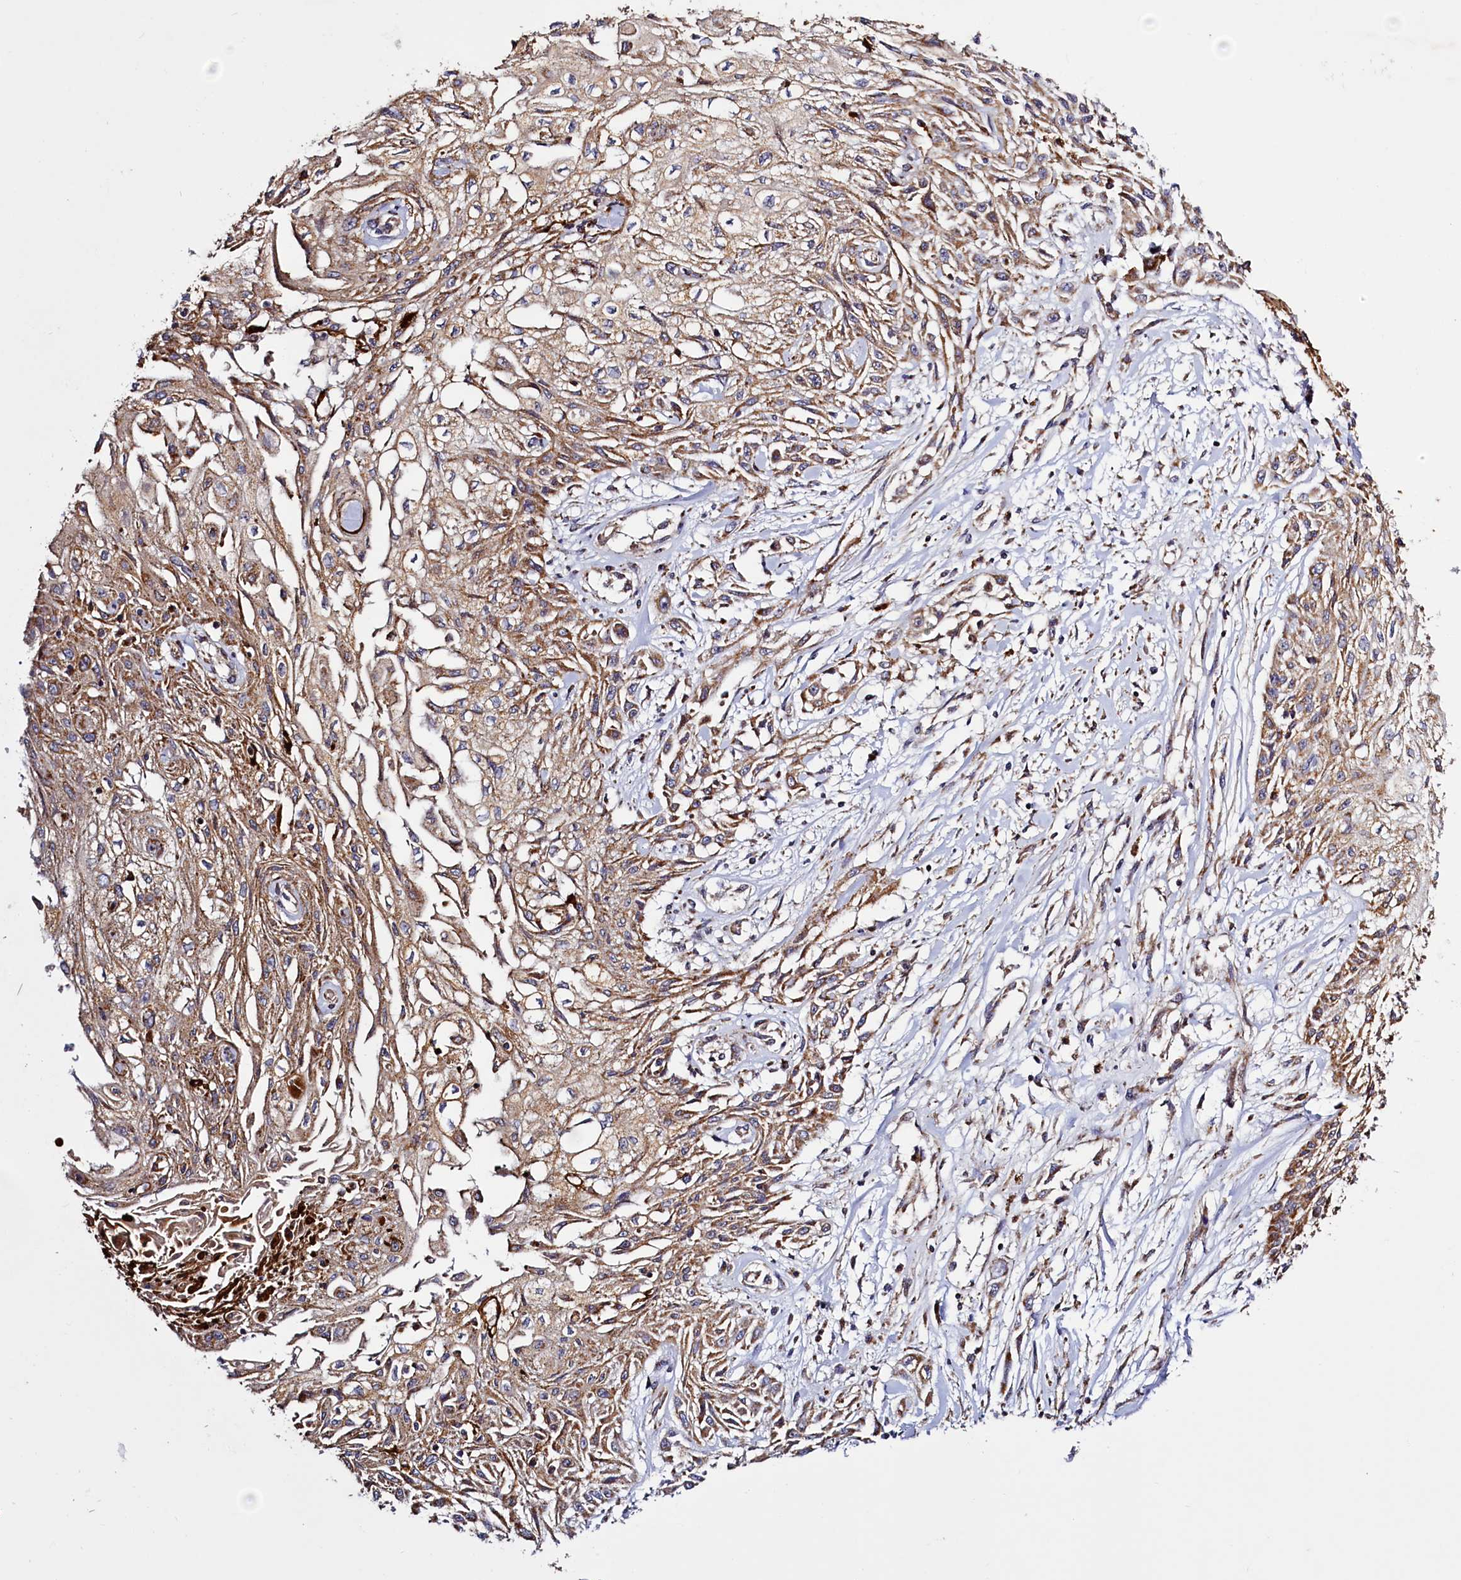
{"staining": {"intensity": "moderate", "quantity": ">75%", "location": "cytoplasmic/membranous"}, "tissue": "skin cancer", "cell_type": "Tumor cells", "image_type": "cancer", "snomed": [{"axis": "morphology", "description": "Squamous cell carcinoma, NOS"}, {"axis": "morphology", "description": "Squamous cell carcinoma, metastatic, NOS"}, {"axis": "topography", "description": "Skin"}, {"axis": "topography", "description": "Lymph node"}], "caption": "There is medium levels of moderate cytoplasmic/membranous staining in tumor cells of skin cancer (squamous cell carcinoma), as demonstrated by immunohistochemical staining (brown color).", "gene": "DYNC2H1", "patient": {"sex": "male", "age": 75}}